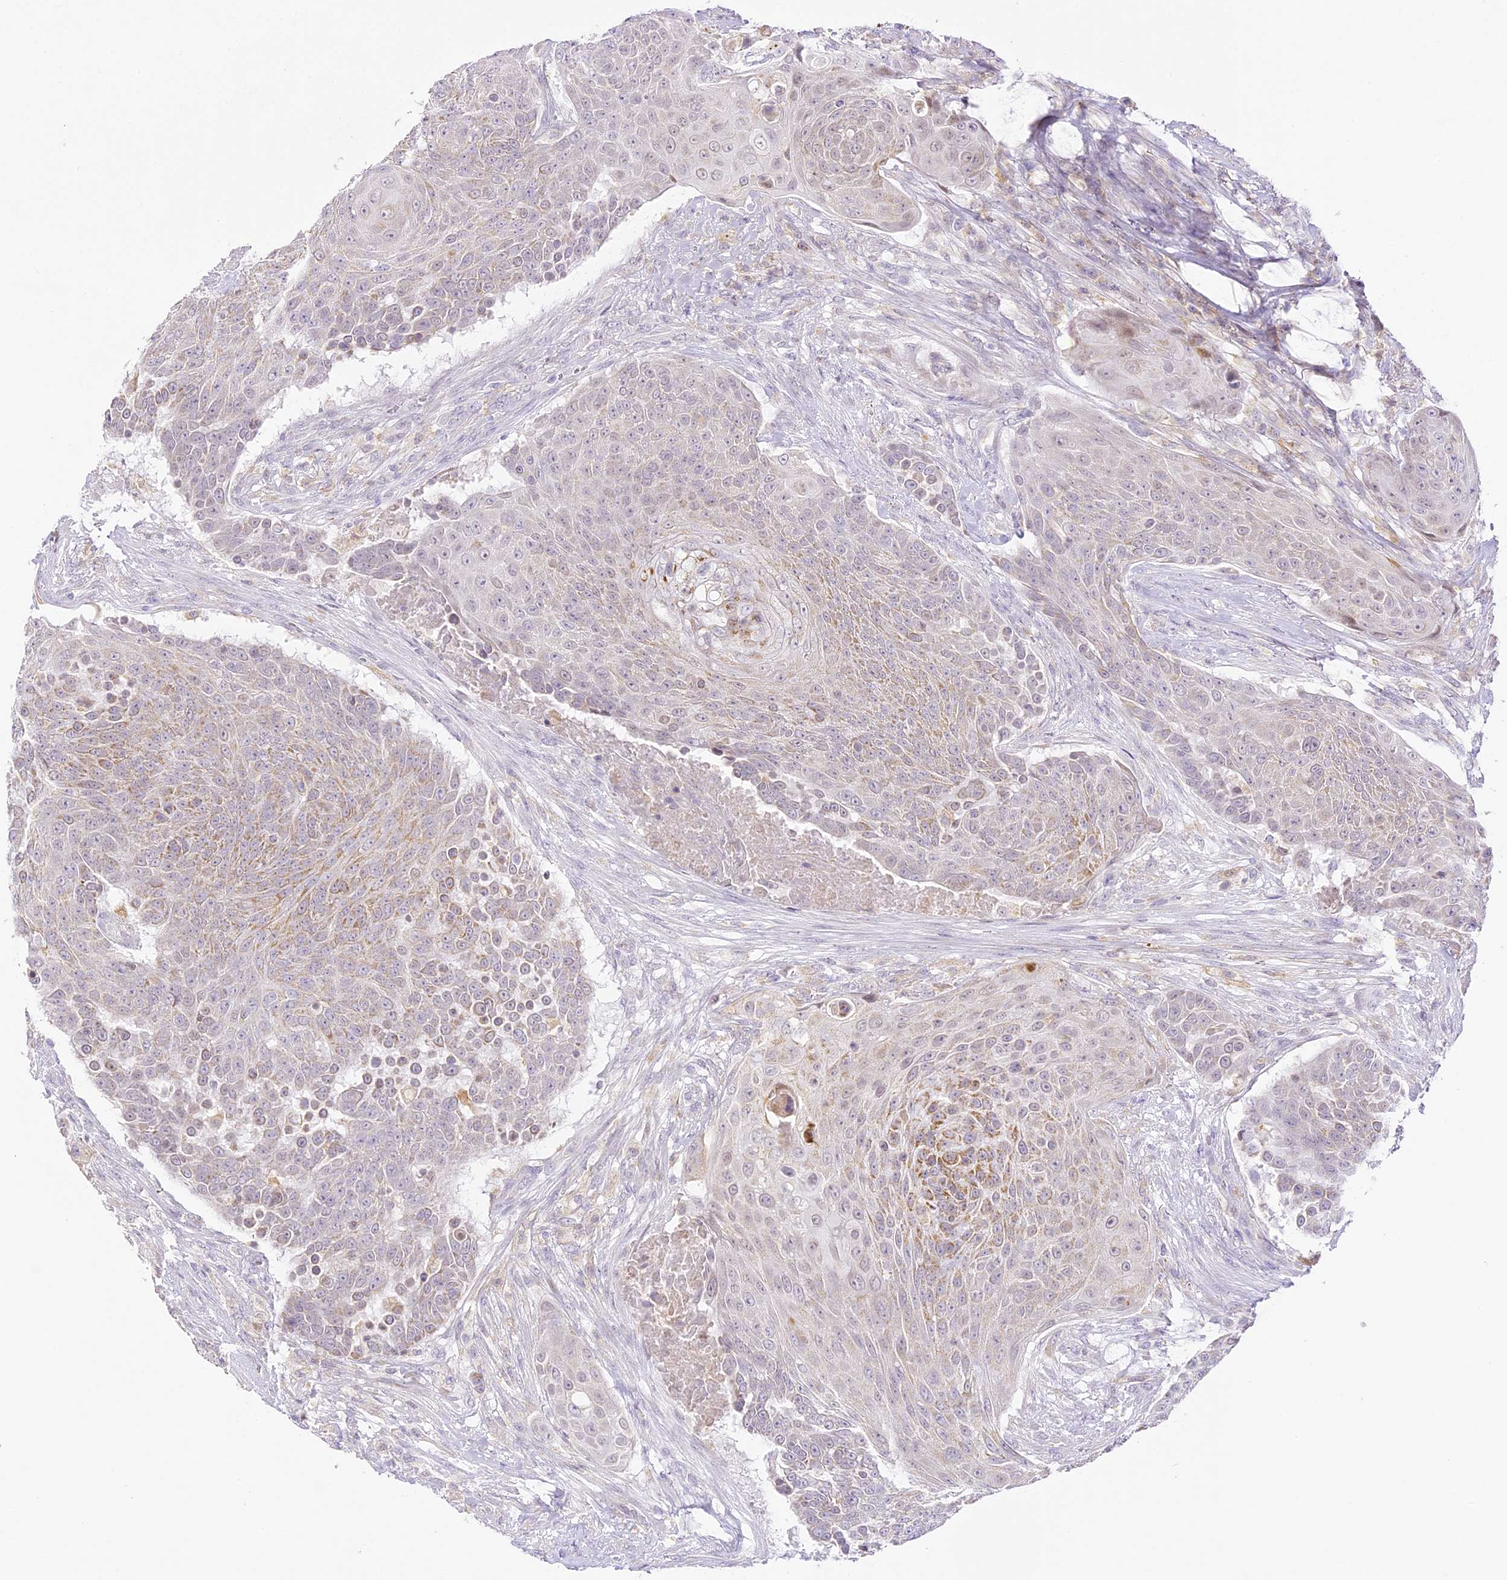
{"staining": {"intensity": "weak", "quantity": "25%-75%", "location": "cytoplasmic/membranous"}, "tissue": "urothelial cancer", "cell_type": "Tumor cells", "image_type": "cancer", "snomed": [{"axis": "morphology", "description": "Urothelial carcinoma, High grade"}, {"axis": "topography", "description": "Urinary bladder"}], "caption": "Weak cytoplasmic/membranous staining is present in approximately 25%-75% of tumor cells in urothelial cancer. The protein is stained brown, and the nuclei are stained in blue (DAB (3,3'-diaminobenzidine) IHC with brightfield microscopy, high magnification).", "gene": "CCDC30", "patient": {"sex": "female", "age": 63}}